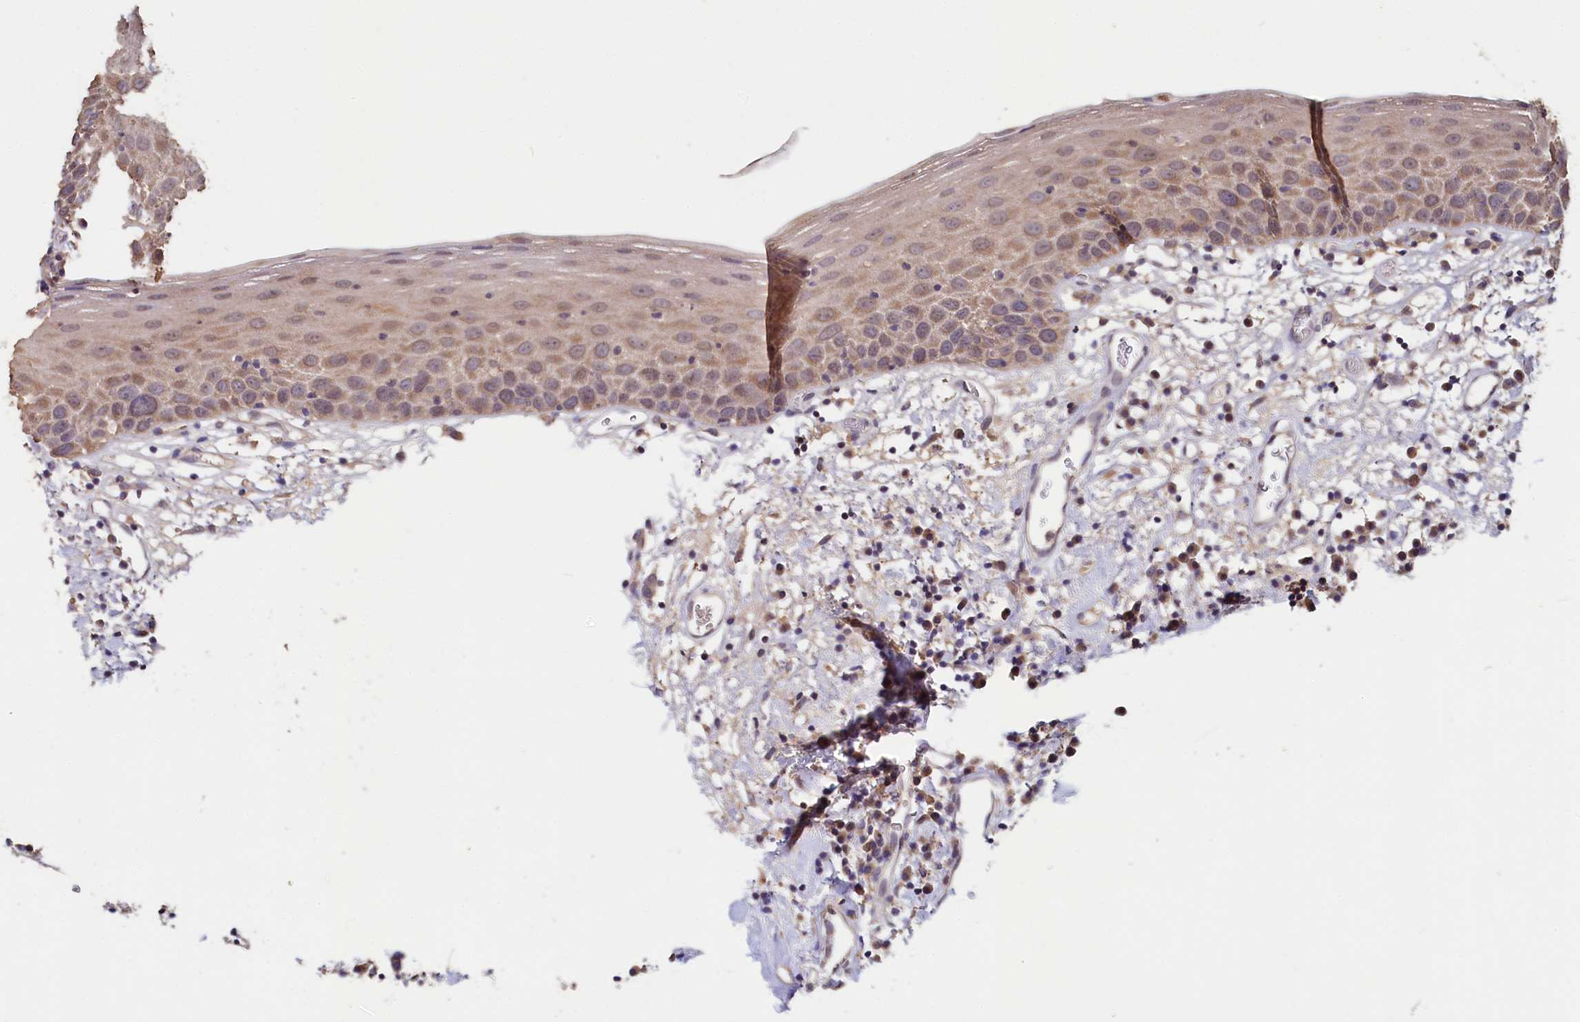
{"staining": {"intensity": "weak", "quantity": "25%-75%", "location": "cytoplasmic/membranous"}, "tissue": "oral mucosa", "cell_type": "Squamous epithelial cells", "image_type": "normal", "snomed": [{"axis": "morphology", "description": "Normal tissue, NOS"}, {"axis": "topography", "description": "Oral tissue"}], "caption": "Immunohistochemical staining of benign human oral mucosa reveals 25%-75% levels of weak cytoplasmic/membranous protein expression in approximately 25%-75% of squamous epithelial cells.", "gene": "ETFBKMT", "patient": {"sex": "male", "age": 74}}